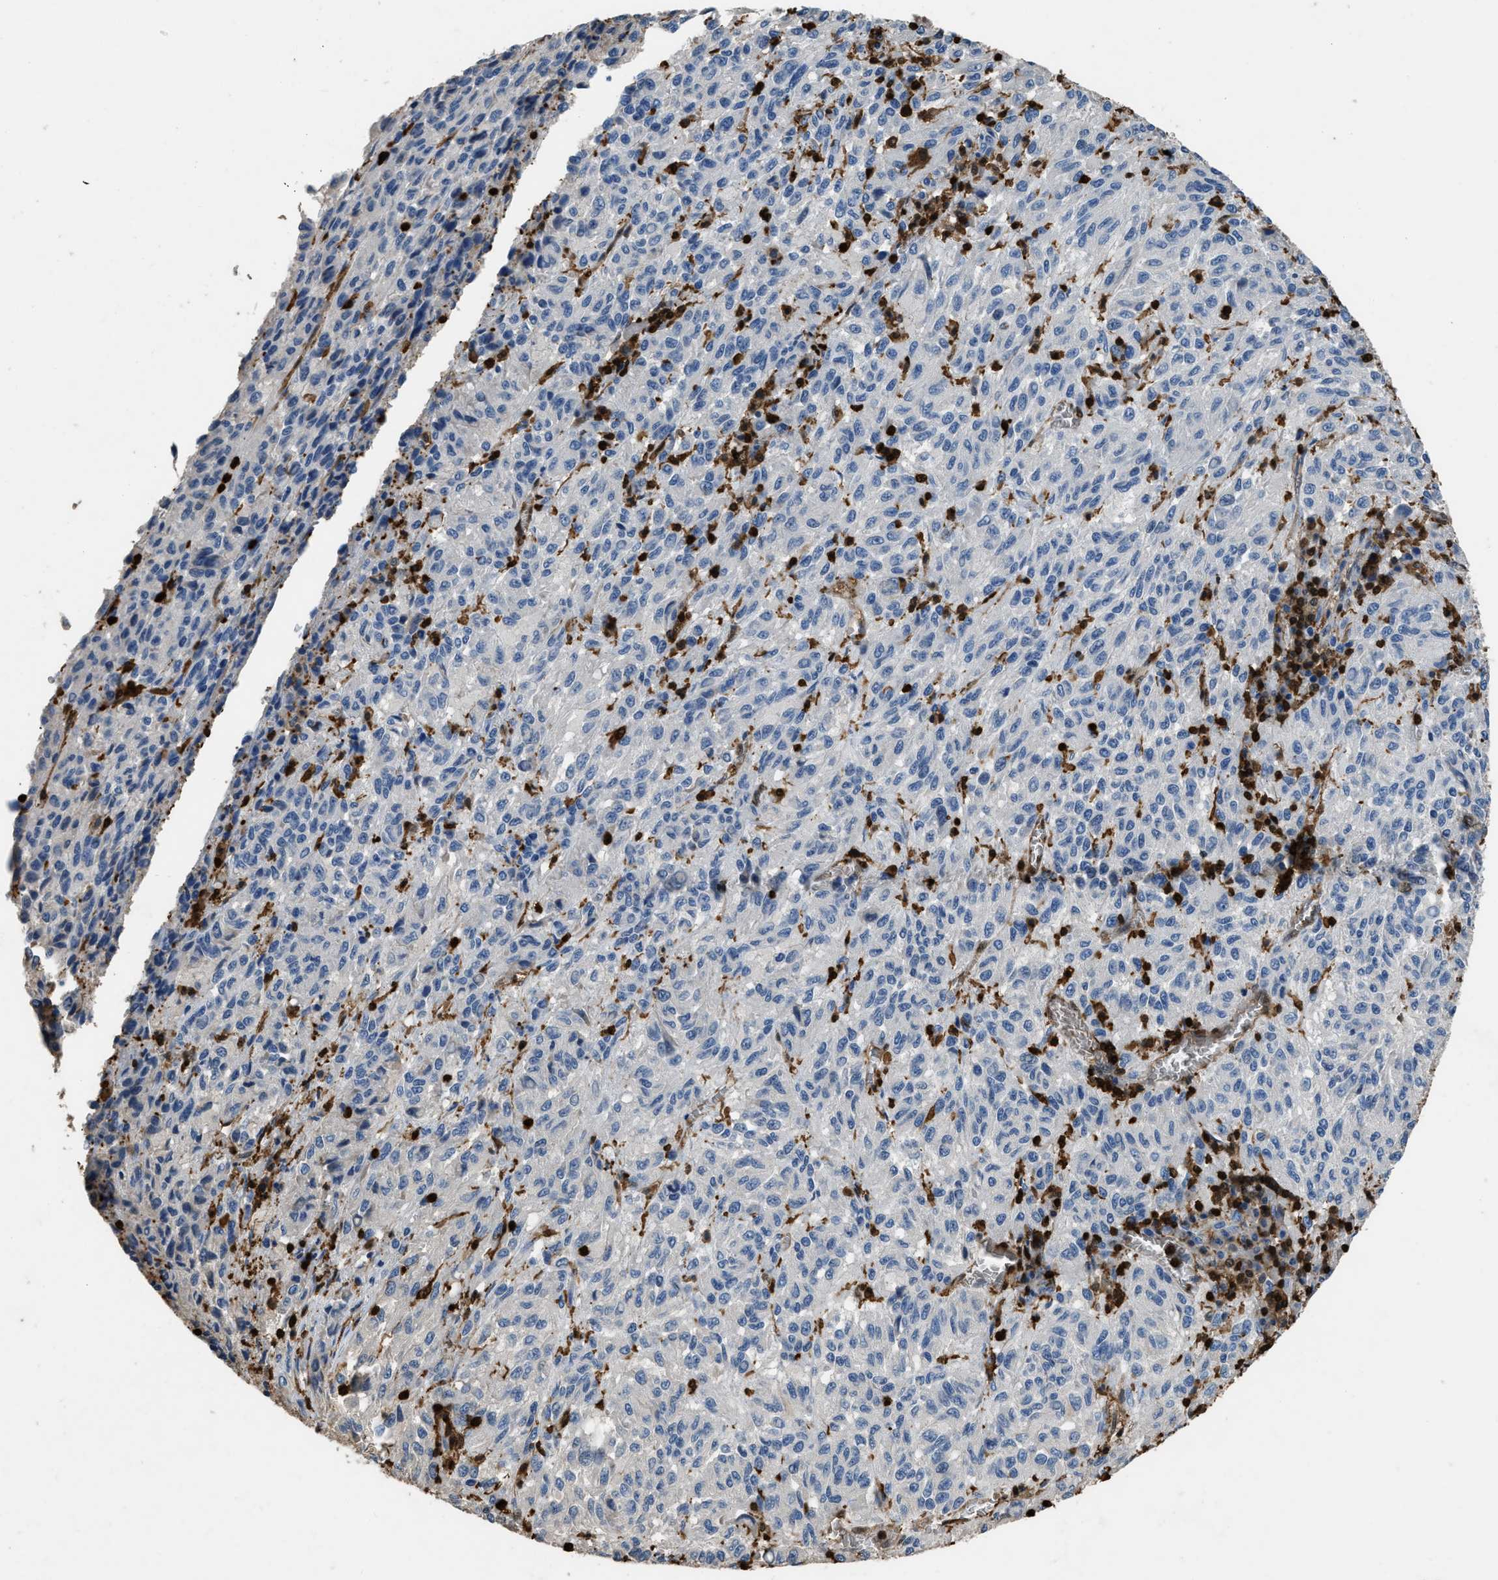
{"staining": {"intensity": "negative", "quantity": "none", "location": "none"}, "tissue": "melanoma", "cell_type": "Tumor cells", "image_type": "cancer", "snomed": [{"axis": "morphology", "description": "Malignant melanoma, Metastatic site"}, {"axis": "topography", "description": "Lung"}], "caption": "Micrograph shows no protein staining in tumor cells of malignant melanoma (metastatic site) tissue.", "gene": "ARHGDIB", "patient": {"sex": "male", "age": 64}}